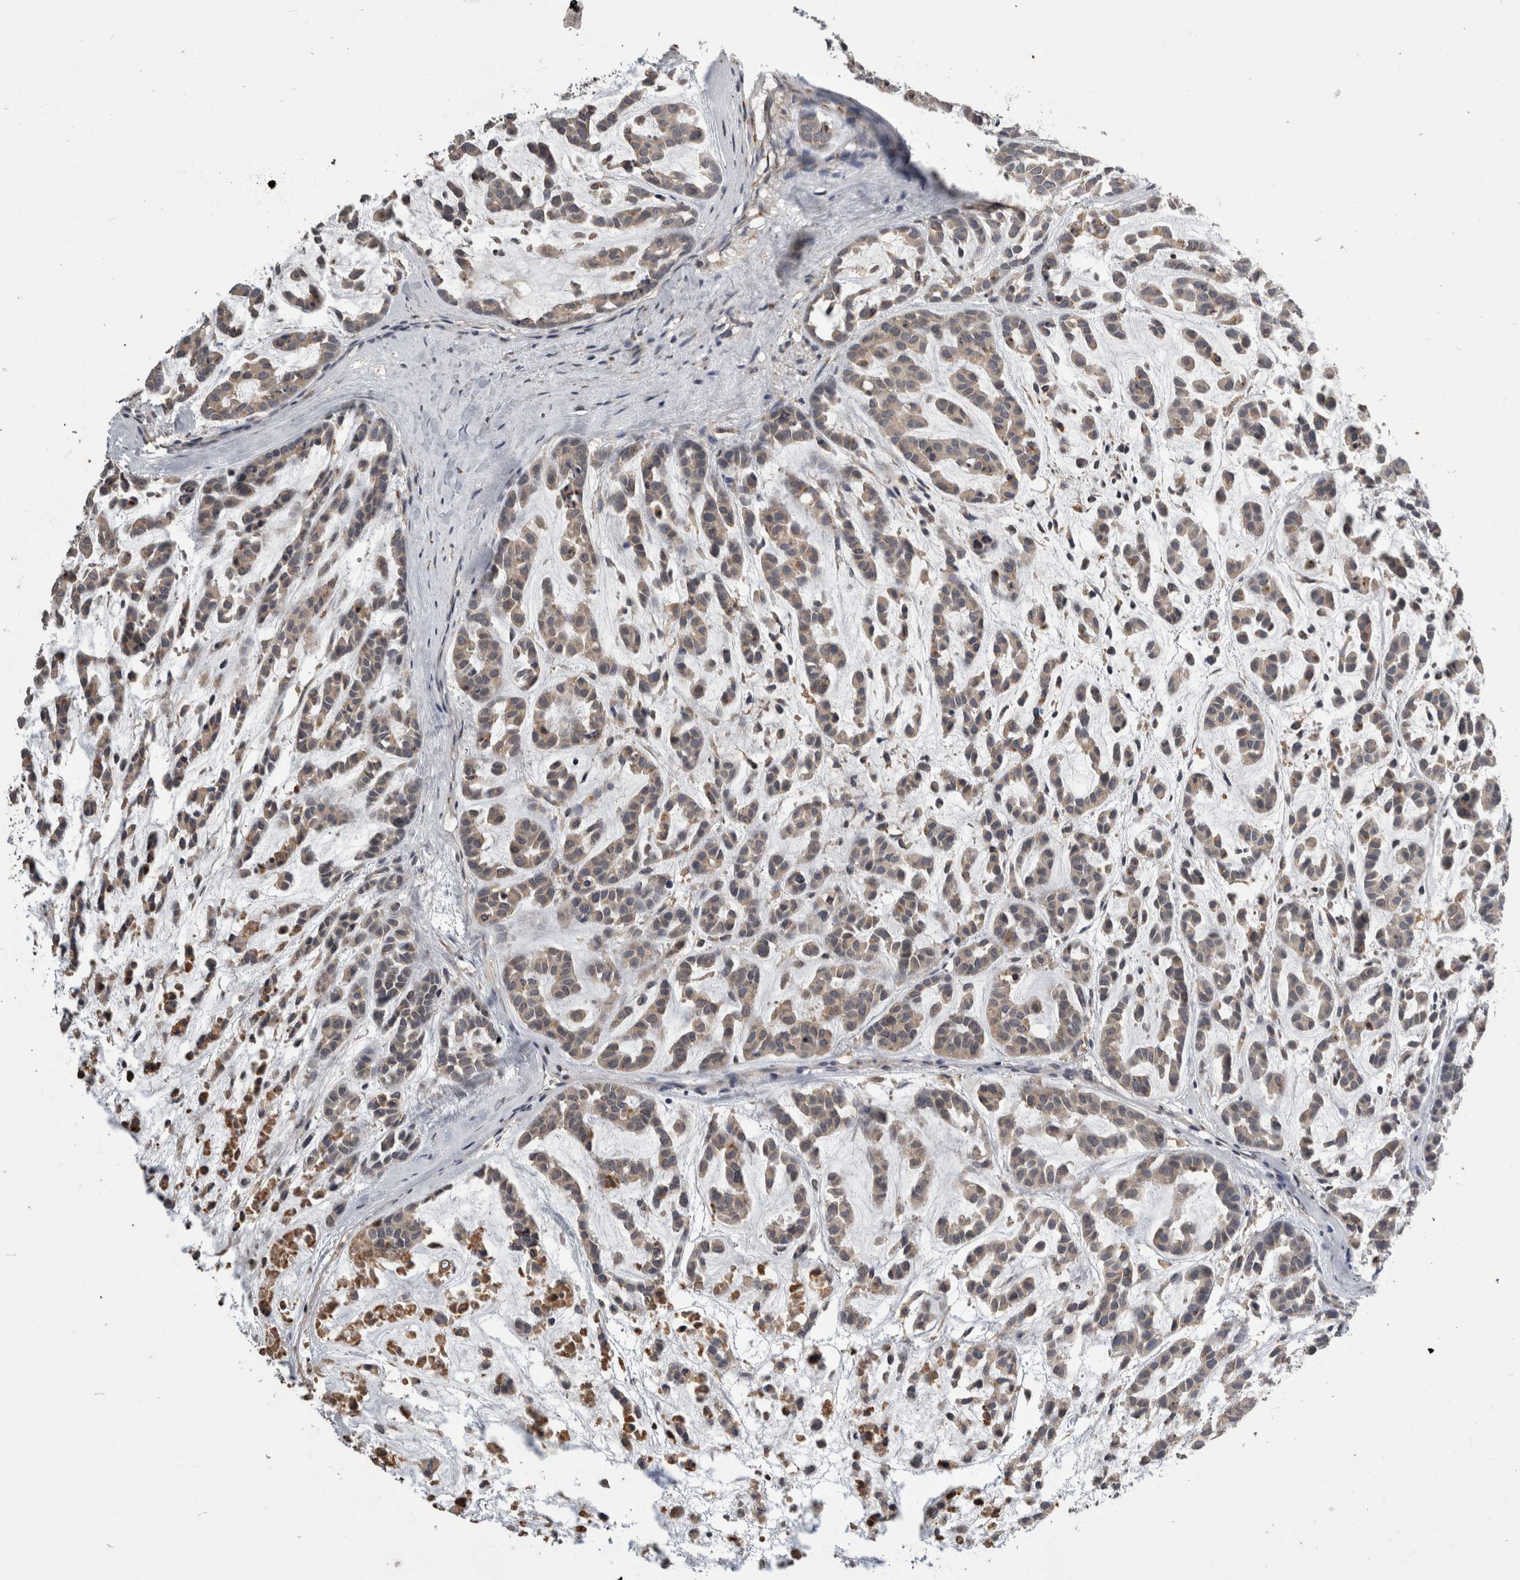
{"staining": {"intensity": "negative", "quantity": "none", "location": "none"}, "tissue": "head and neck cancer", "cell_type": "Tumor cells", "image_type": "cancer", "snomed": [{"axis": "morphology", "description": "Adenocarcinoma, NOS"}, {"axis": "morphology", "description": "Adenoma, NOS"}, {"axis": "topography", "description": "Head-Neck"}], "caption": "A high-resolution micrograph shows immunohistochemistry staining of adenoma (head and neck), which exhibits no significant staining in tumor cells.", "gene": "ANXA13", "patient": {"sex": "female", "age": 55}}